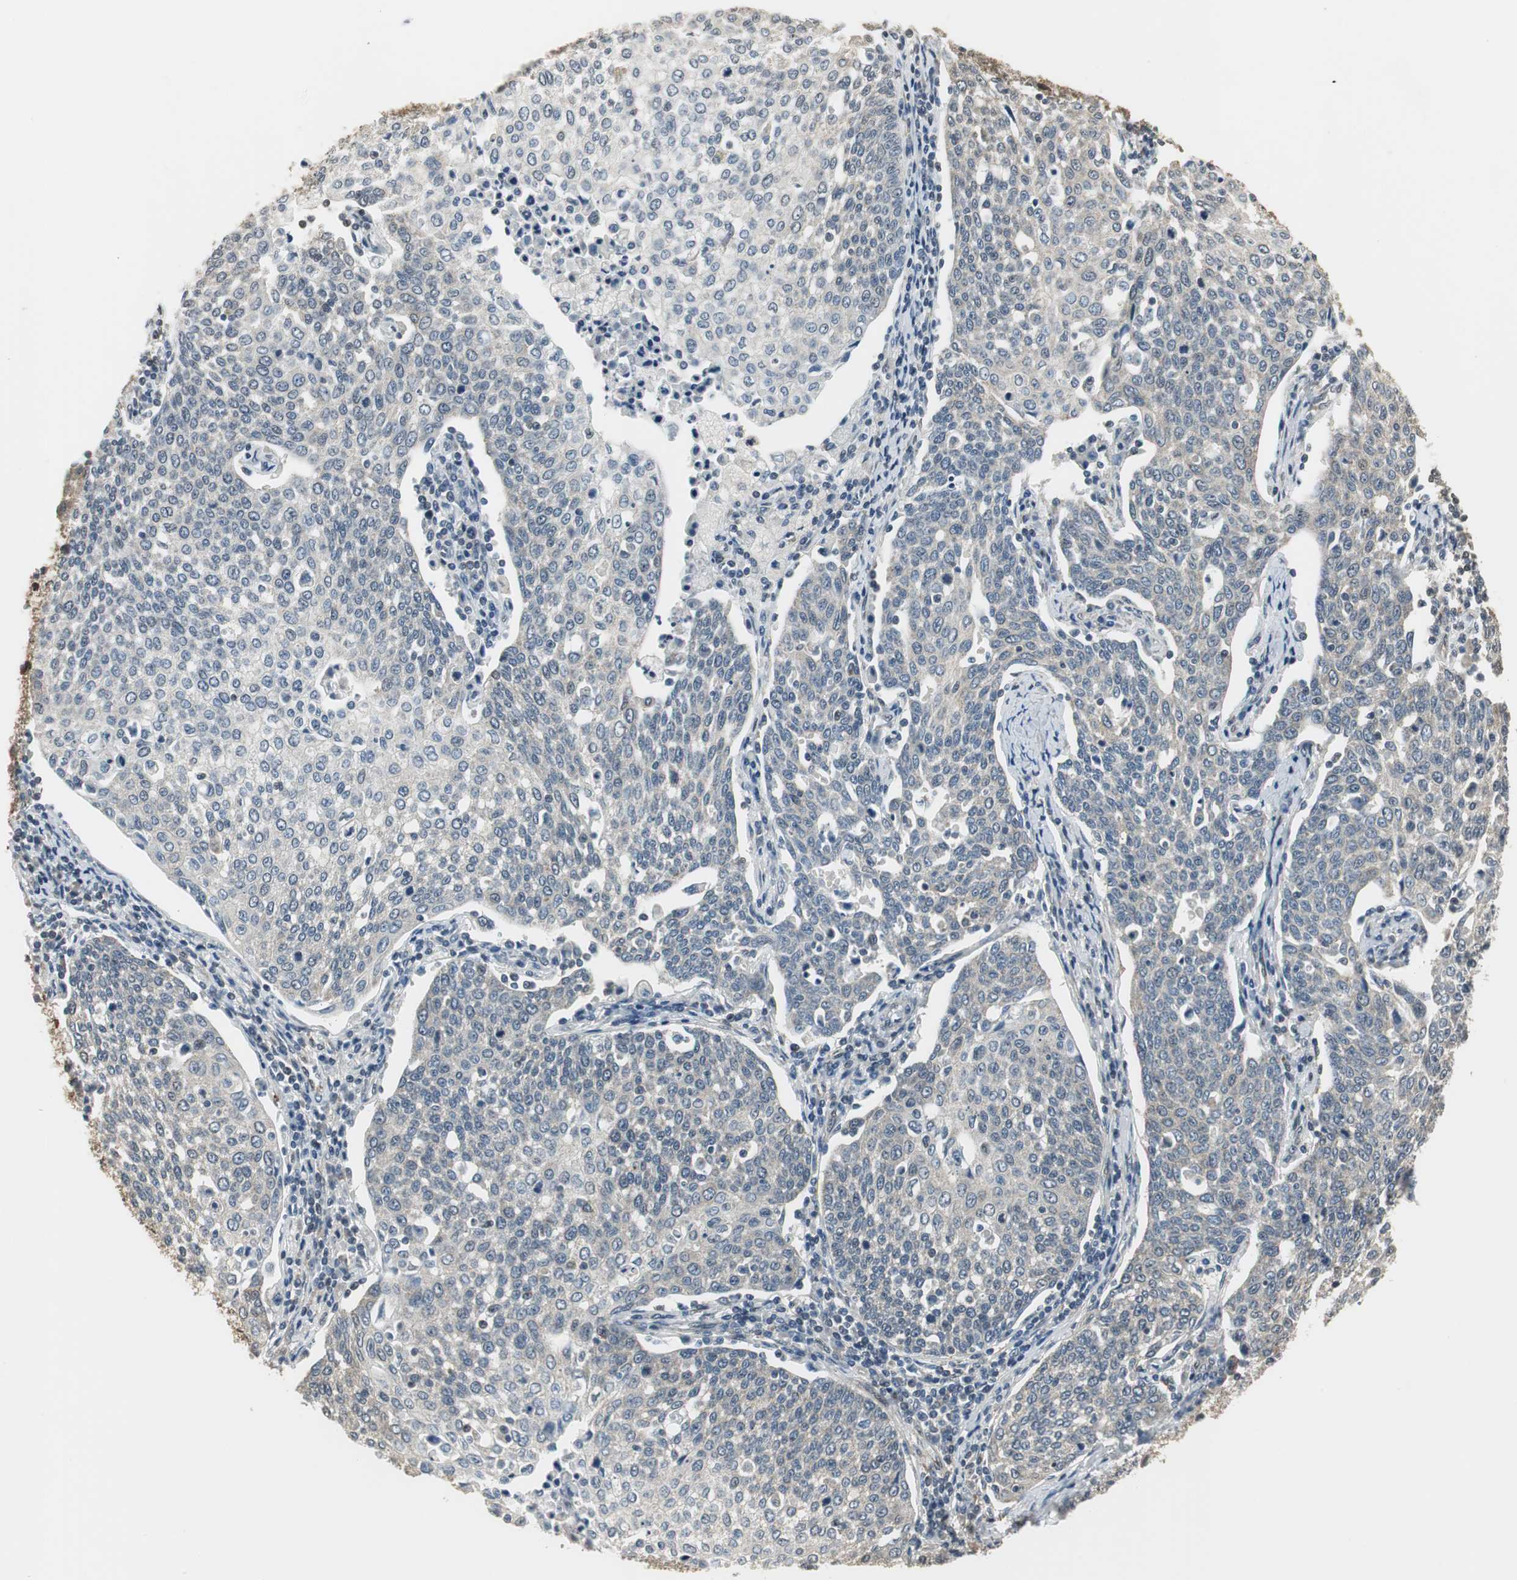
{"staining": {"intensity": "weak", "quantity": "25%-75%", "location": "cytoplasmic/membranous"}, "tissue": "cervical cancer", "cell_type": "Tumor cells", "image_type": "cancer", "snomed": [{"axis": "morphology", "description": "Squamous cell carcinoma, NOS"}, {"axis": "topography", "description": "Cervix"}], "caption": "Cervical cancer (squamous cell carcinoma) stained for a protein (brown) demonstrates weak cytoplasmic/membranous positive positivity in approximately 25%-75% of tumor cells.", "gene": "CCT5", "patient": {"sex": "female", "age": 34}}